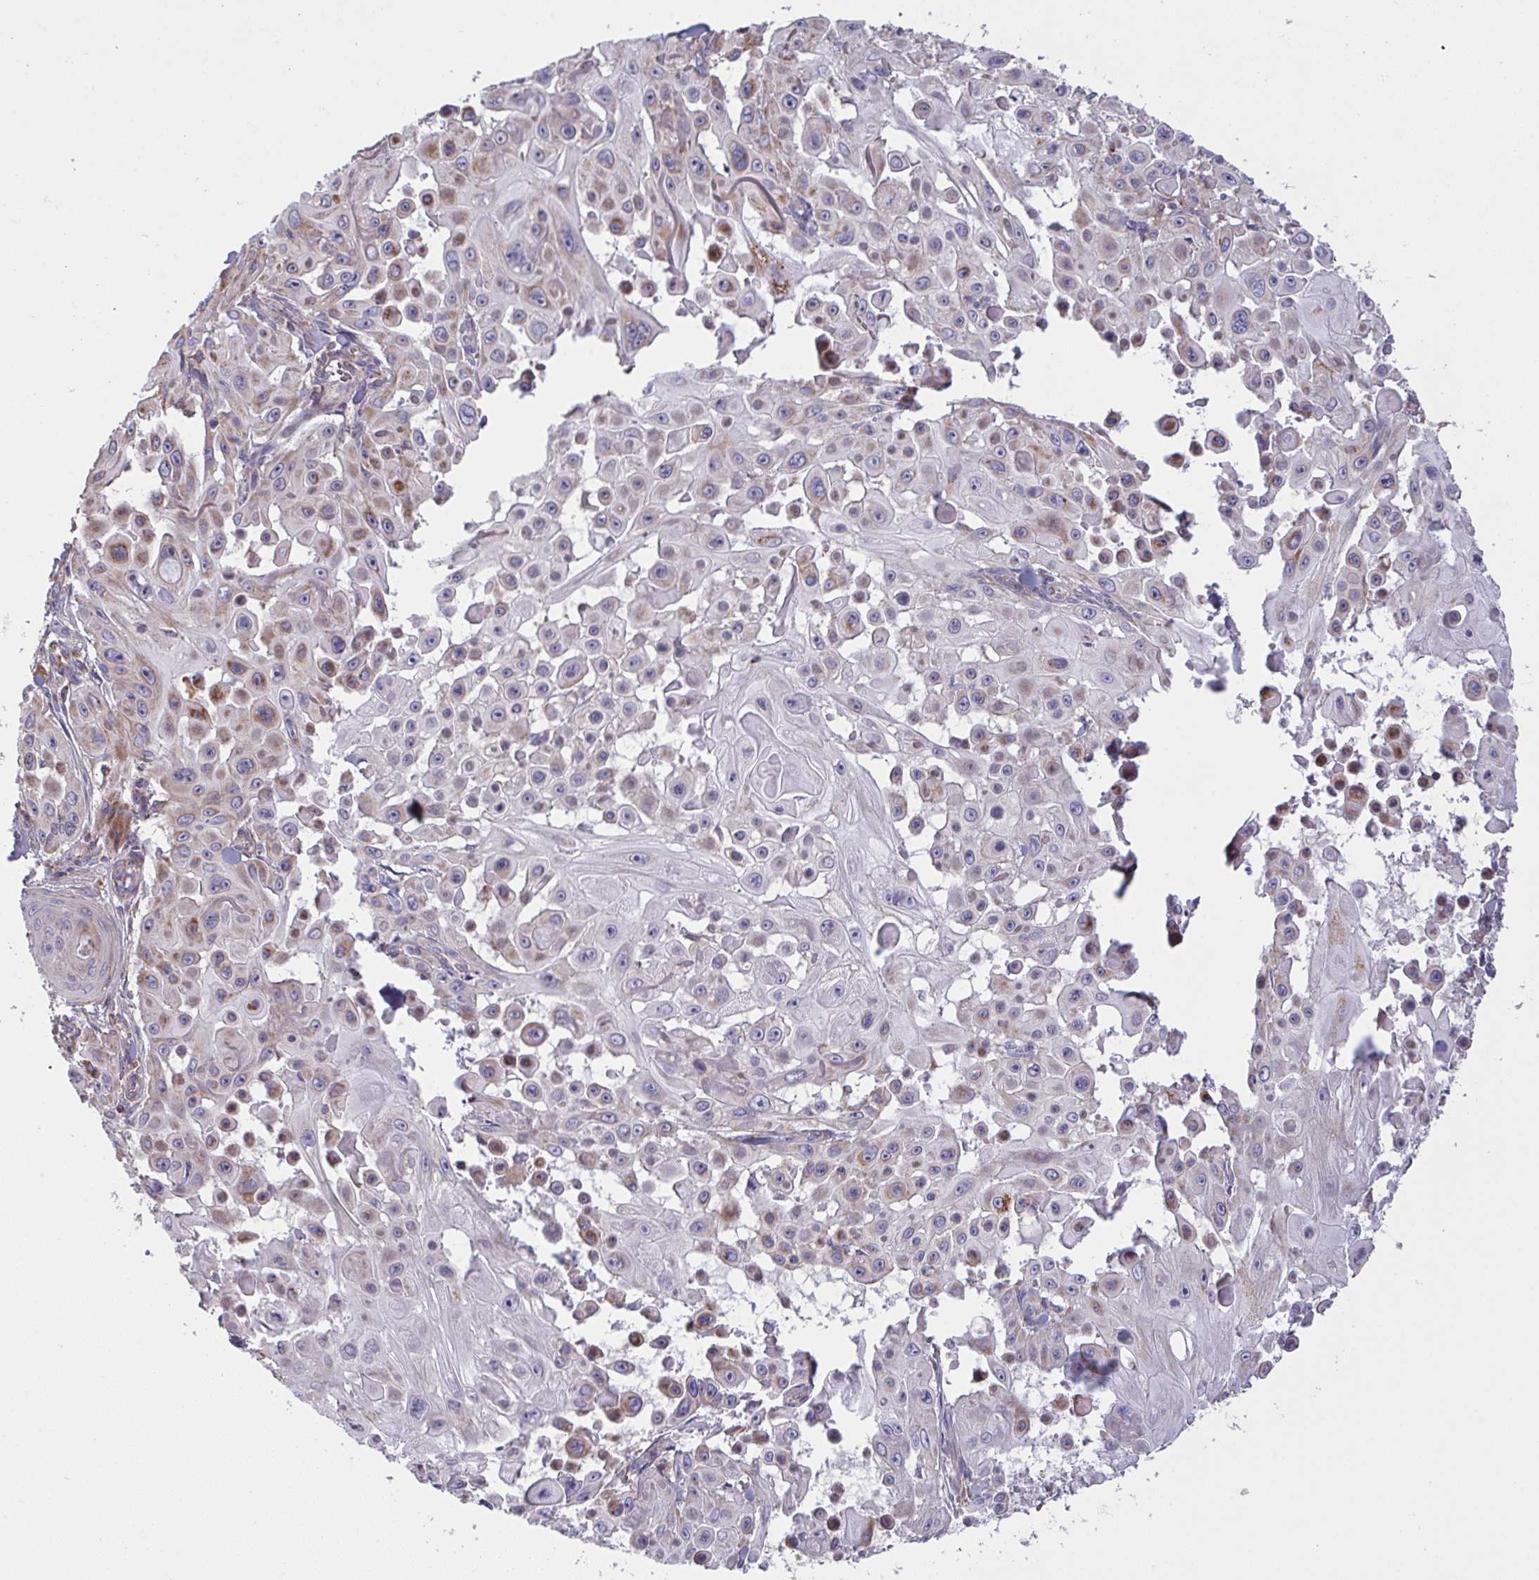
{"staining": {"intensity": "moderate", "quantity": "<25%", "location": "cytoplasmic/membranous"}, "tissue": "skin cancer", "cell_type": "Tumor cells", "image_type": "cancer", "snomed": [{"axis": "morphology", "description": "Squamous cell carcinoma, NOS"}, {"axis": "topography", "description": "Skin"}], "caption": "A brown stain highlights moderate cytoplasmic/membranous staining of a protein in human skin cancer (squamous cell carcinoma) tumor cells.", "gene": "MICOS10", "patient": {"sex": "male", "age": 91}}